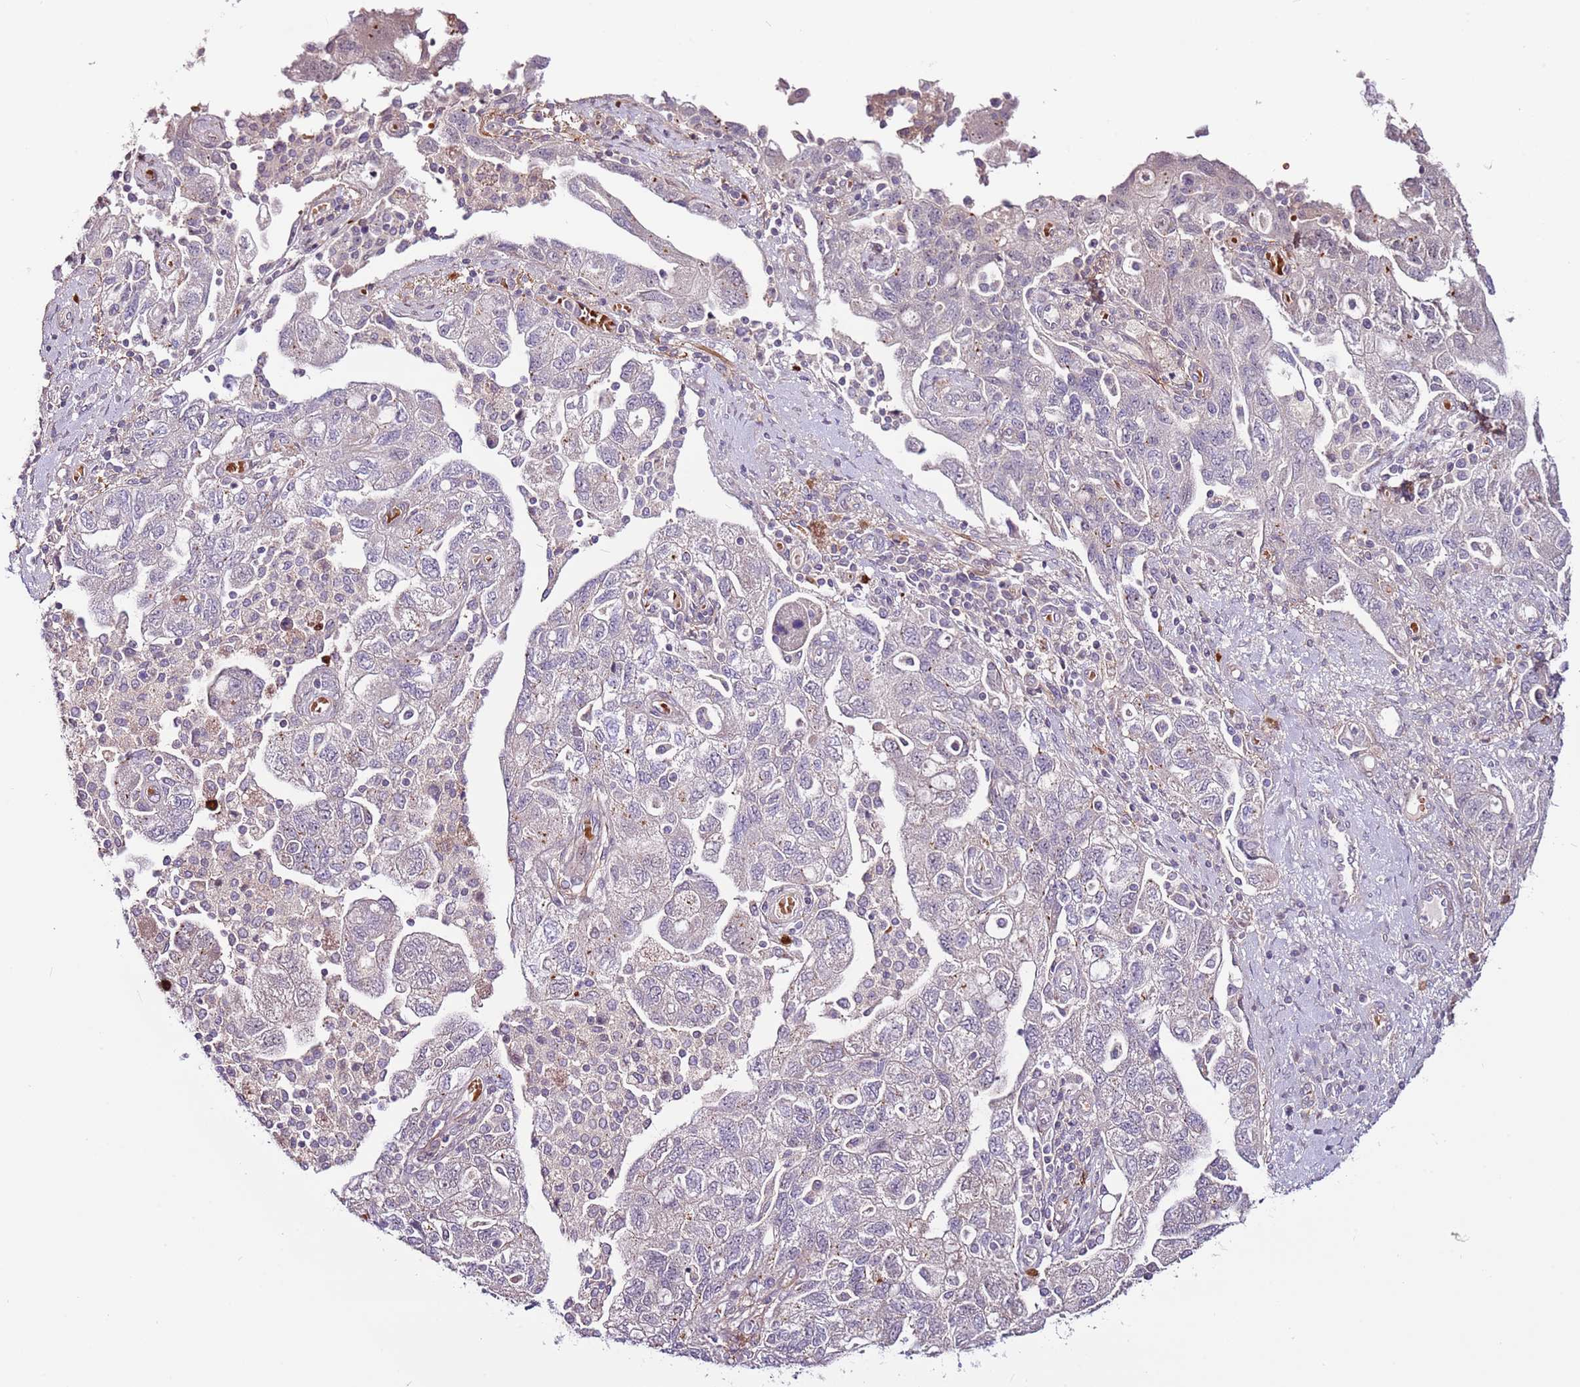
{"staining": {"intensity": "negative", "quantity": "none", "location": "none"}, "tissue": "ovarian cancer", "cell_type": "Tumor cells", "image_type": "cancer", "snomed": [{"axis": "morphology", "description": "Carcinoma, NOS"}, {"axis": "morphology", "description": "Cystadenocarcinoma, serous, NOS"}, {"axis": "topography", "description": "Ovary"}], "caption": "There is no significant staining in tumor cells of ovarian cancer (serous cystadenocarcinoma).", "gene": "MTG2", "patient": {"sex": "female", "age": 69}}